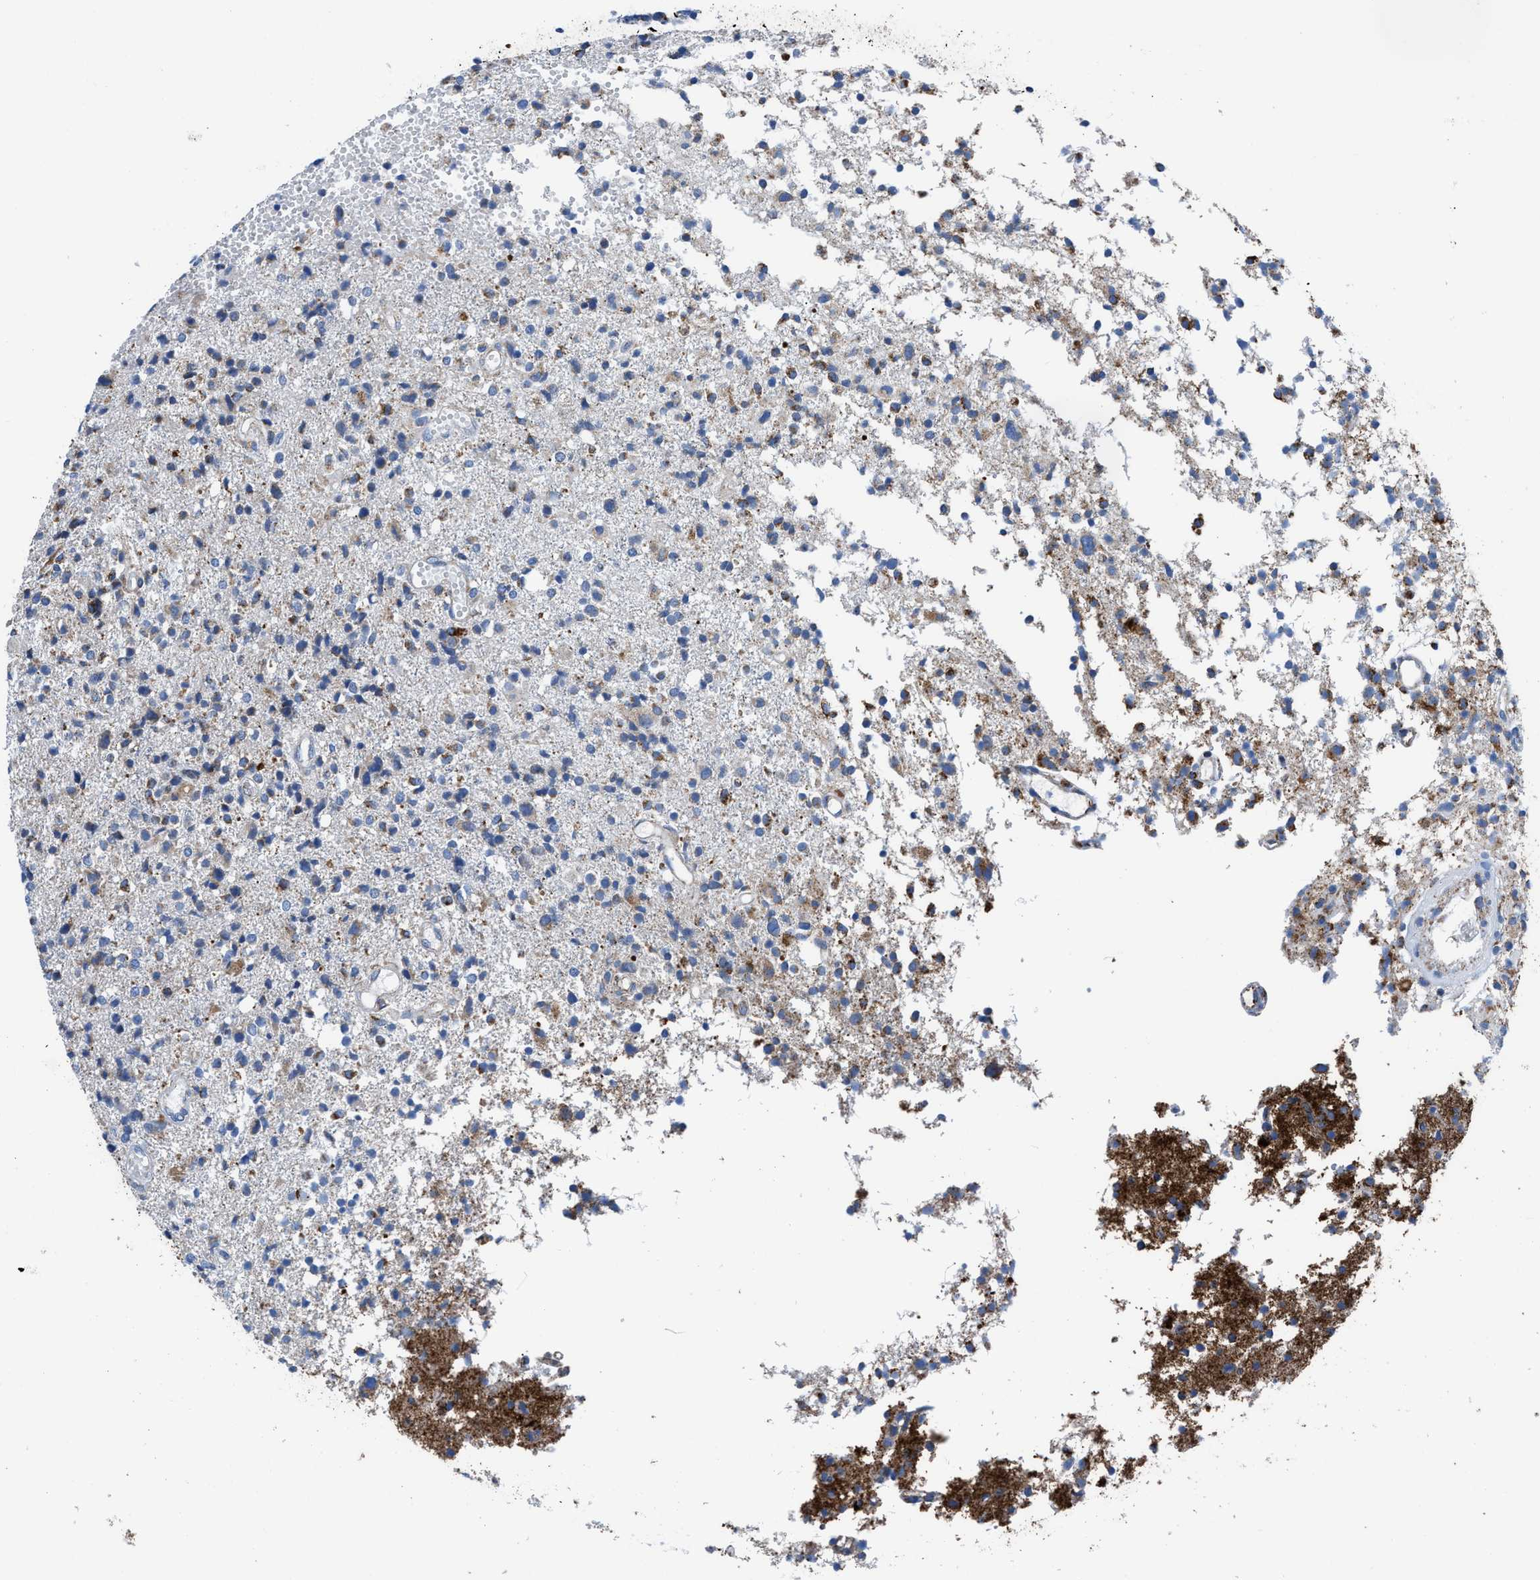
{"staining": {"intensity": "moderate", "quantity": "<25%", "location": "cytoplasmic/membranous"}, "tissue": "glioma", "cell_type": "Tumor cells", "image_type": "cancer", "snomed": [{"axis": "morphology", "description": "Glioma, malignant, High grade"}, {"axis": "topography", "description": "Brain"}], "caption": "IHC staining of malignant glioma (high-grade), which shows low levels of moderate cytoplasmic/membranous positivity in approximately <25% of tumor cells indicating moderate cytoplasmic/membranous protein positivity. The staining was performed using DAB (3,3'-diaminobenzidine) (brown) for protein detection and nuclei were counterstained in hematoxylin (blue).", "gene": "ZDHHC3", "patient": {"sex": "female", "age": 59}}